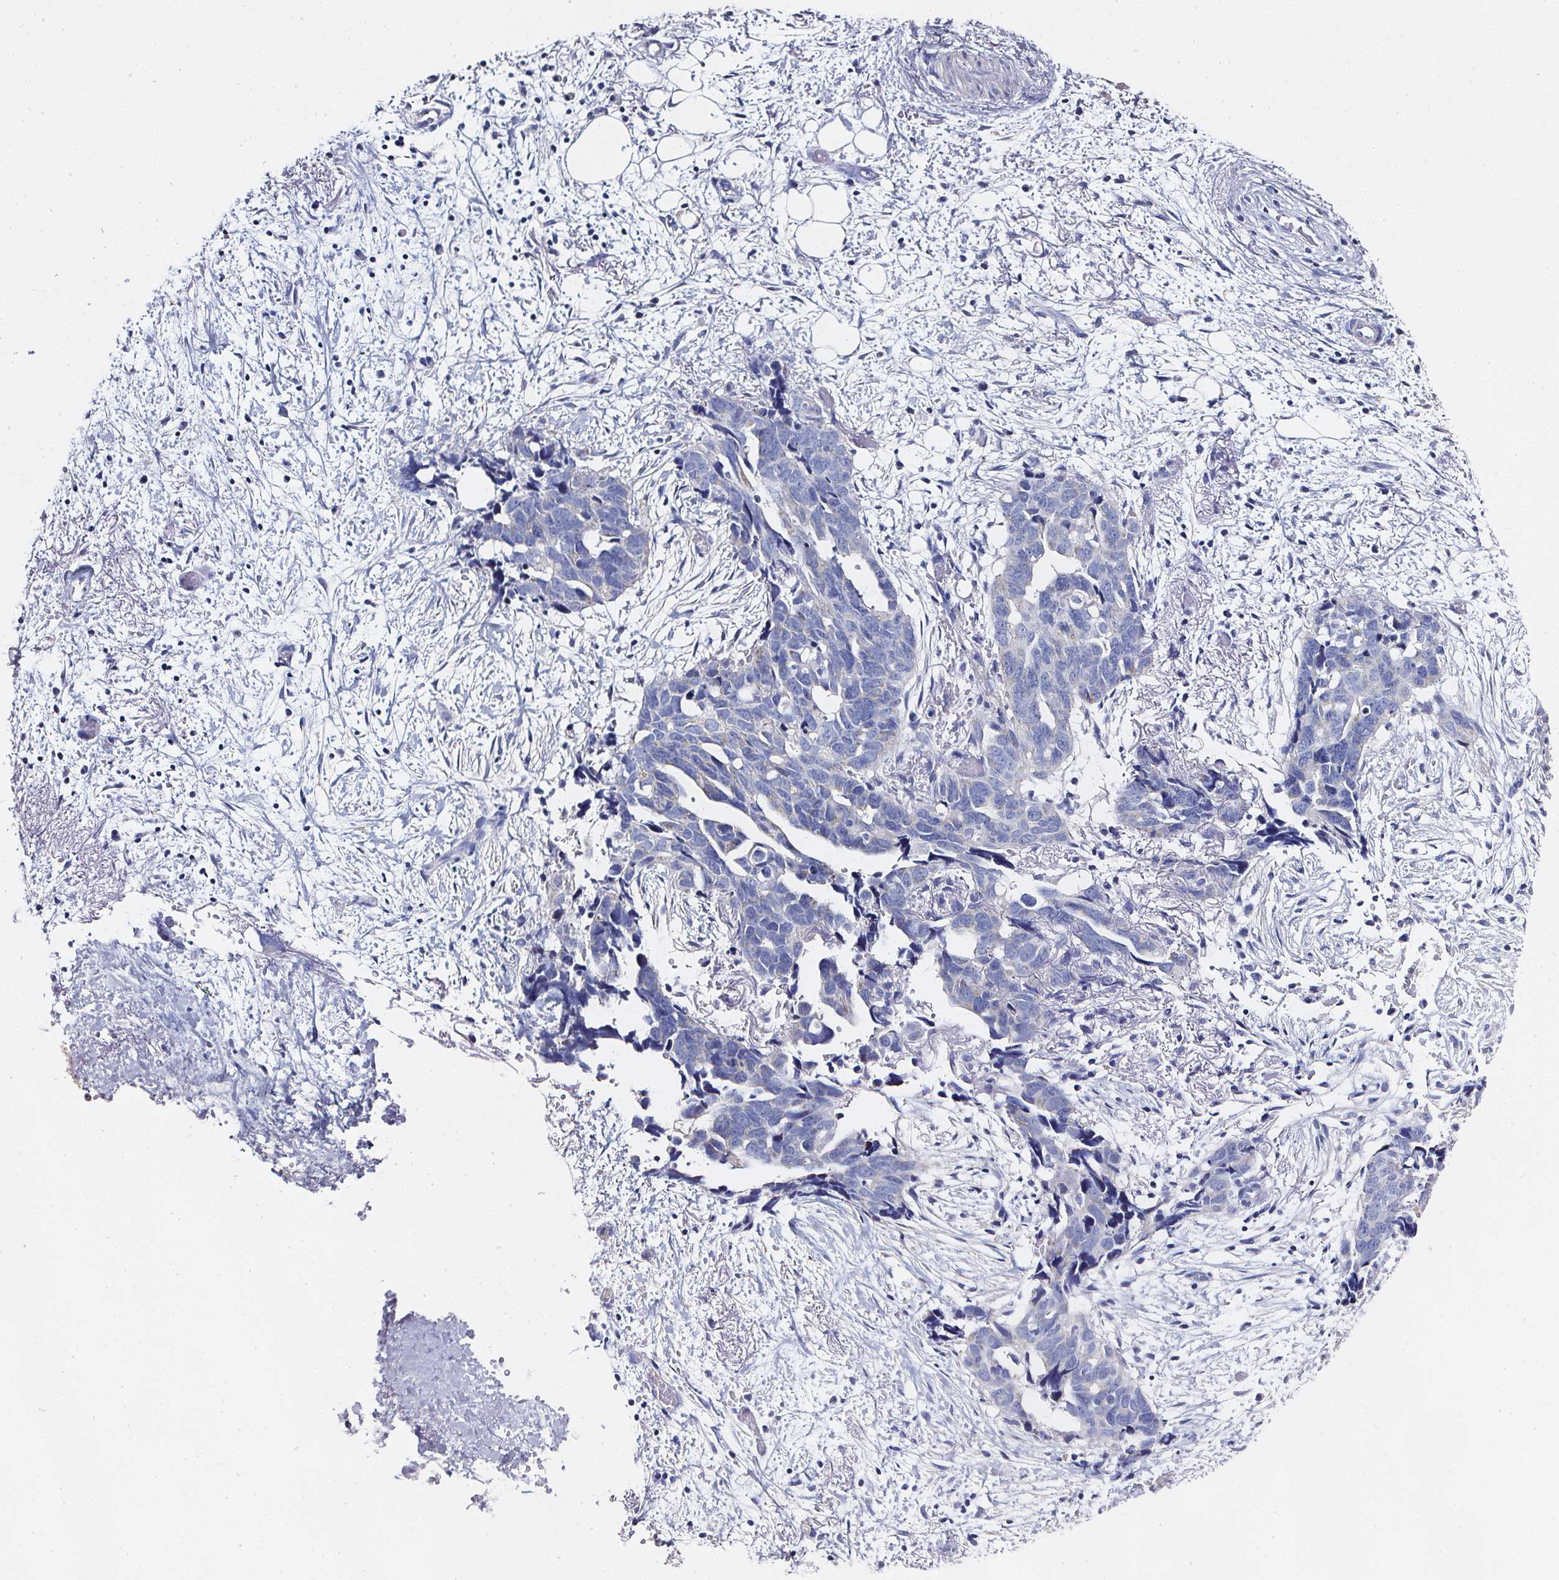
{"staining": {"intensity": "negative", "quantity": "none", "location": "none"}, "tissue": "ovarian cancer", "cell_type": "Tumor cells", "image_type": "cancer", "snomed": [{"axis": "morphology", "description": "Cystadenocarcinoma, serous, NOS"}, {"axis": "topography", "description": "Ovary"}], "caption": "This photomicrograph is of ovarian cancer stained with immunohistochemistry to label a protein in brown with the nuclei are counter-stained blue. There is no staining in tumor cells. (Immunohistochemistry, brightfield microscopy, high magnification).", "gene": "ELAVL2", "patient": {"sex": "female", "age": 69}}